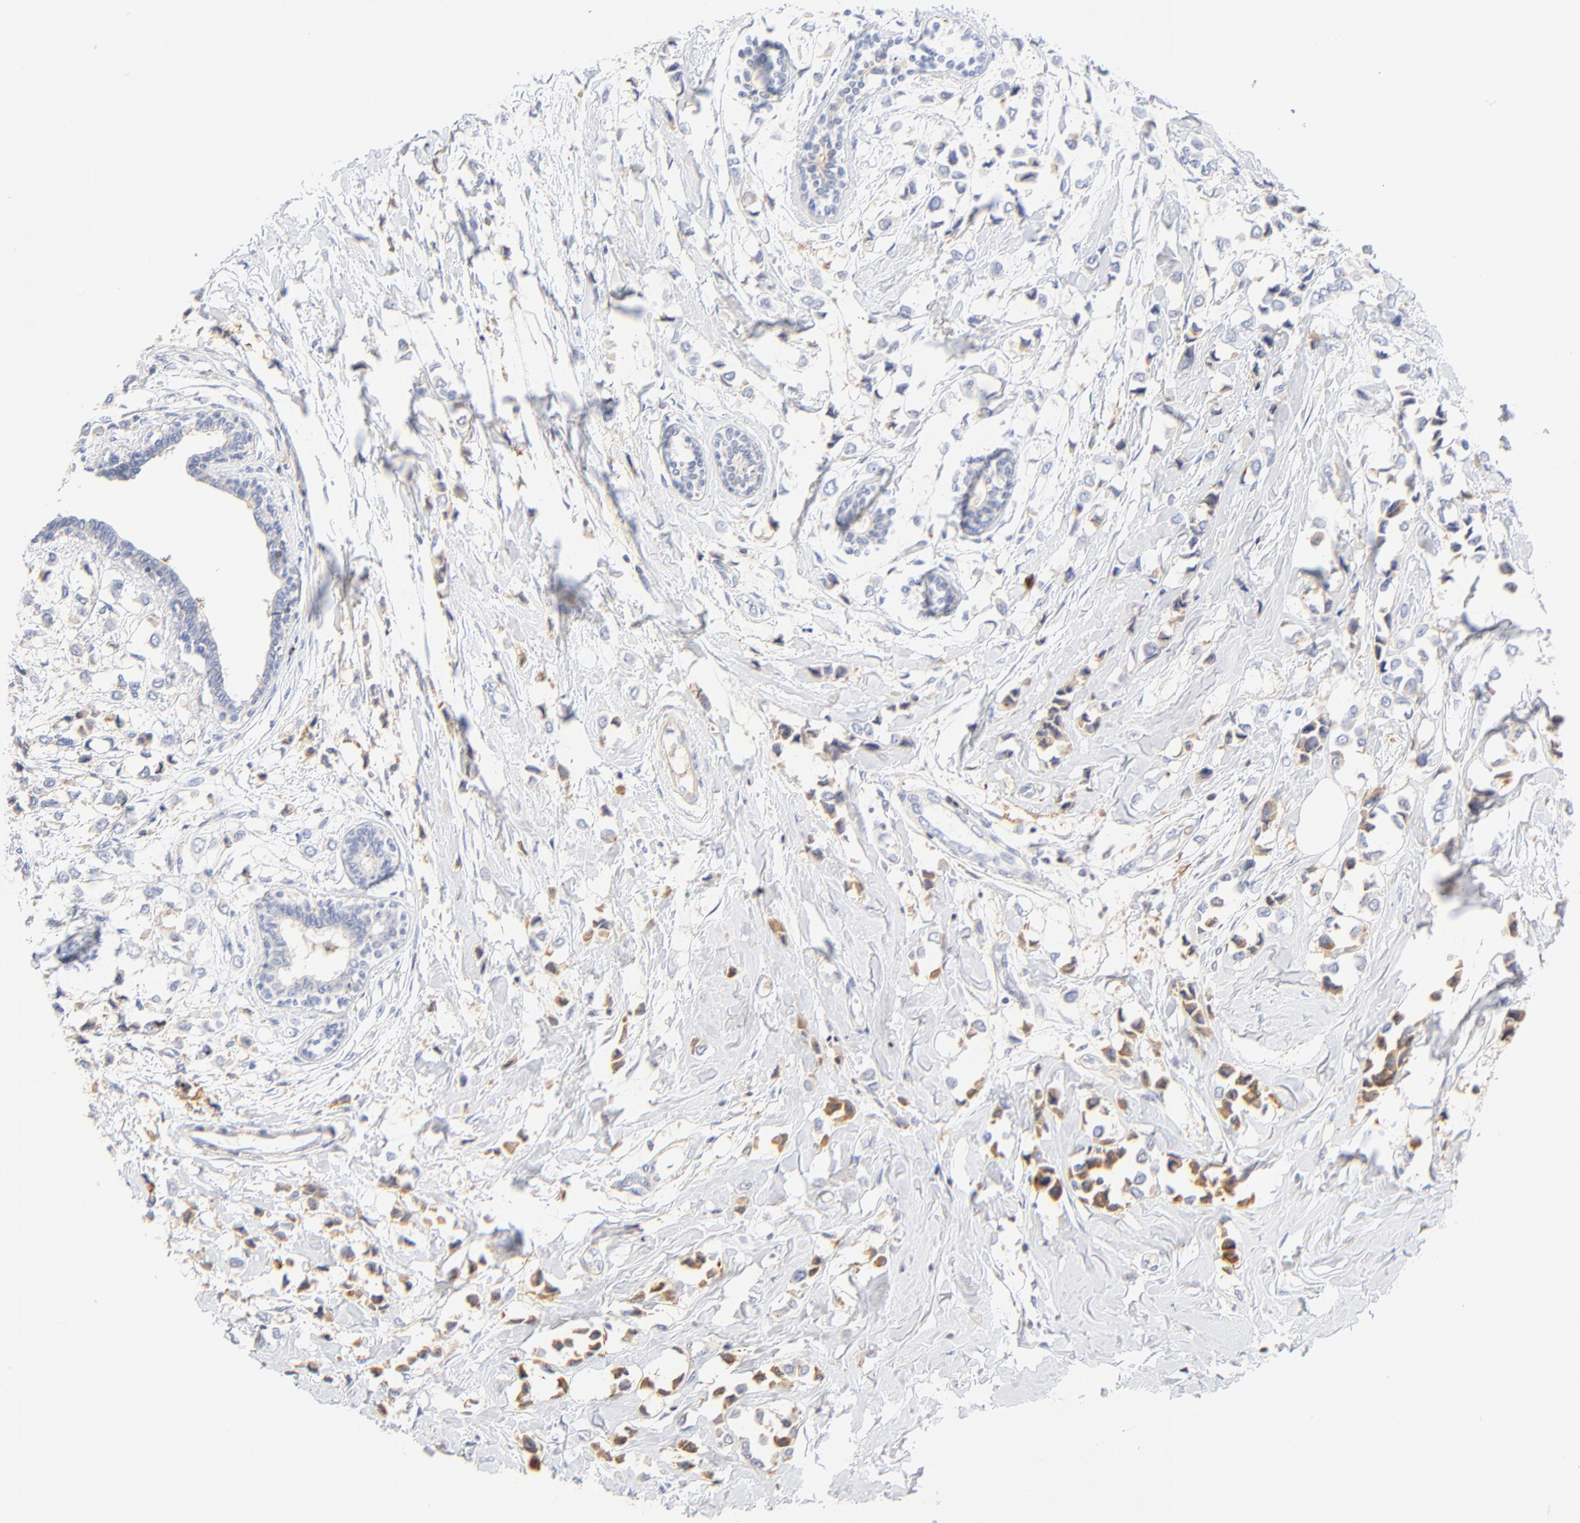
{"staining": {"intensity": "moderate", "quantity": ">75%", "location": "cytoplasmic/membranous"}, "tissue": "breast cancer", "cell_type": "Tumor cells", "image_type": "cancer", "snomed": [{"axis": "morphology", "description": "Lobular carcinoma"}, {"axis": "topography", "description": "Breast"}], "caption": "Approximately >75% of tumor cells in human breast cancer display moderate cytoplasmic/membranous protein staining as visualized by brown immunohistochemical staining.", "gene": "MDGA2", "patient": {"sex": "female", "age": 51}}